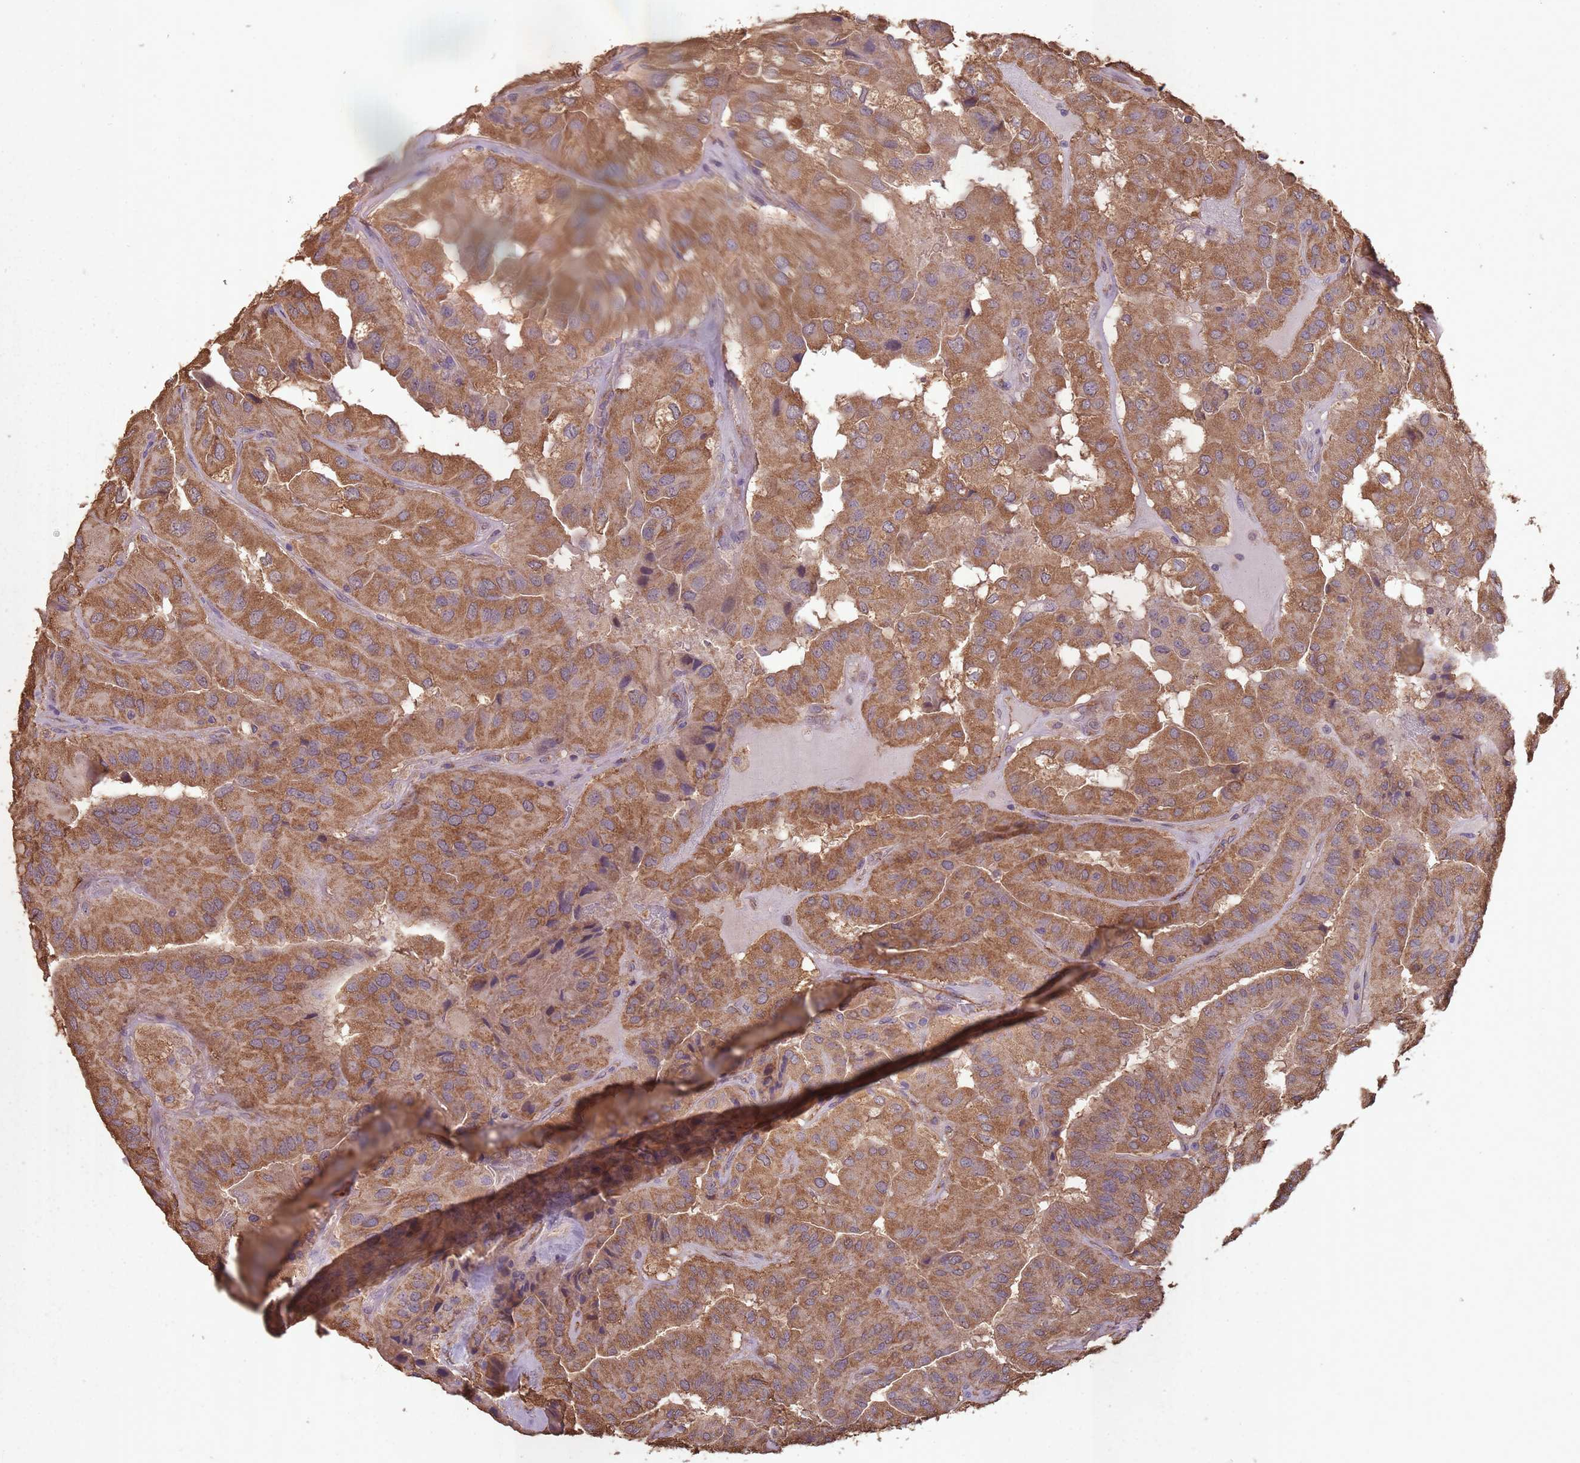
{"staining": {"intensity": "strong", "quantity": ">75%", "location": "cytoplasmic/membranous"}, "tissue": "thyroid cancer", "cell_type": "Tumor cells", "image_type": "cancer", "snomed": [{"axis": "morphology", "description": "Normal tissue, NOS"}, {"axis": "morphology", "description": "Papillary adenocarcinoma, NOS"}, {"axis": "topography", "description": "Thyroid gland"}], "caption": "Immunohistochemistry (DAB (3,3'-diaminobenzidine)) staining of human thyroid cancer exhibits strong cytoplasmic/membranous protein expression in about >75% of tumor cells.", "gene": "SANBR", "patient": {"sex": "female", "age": 59}}